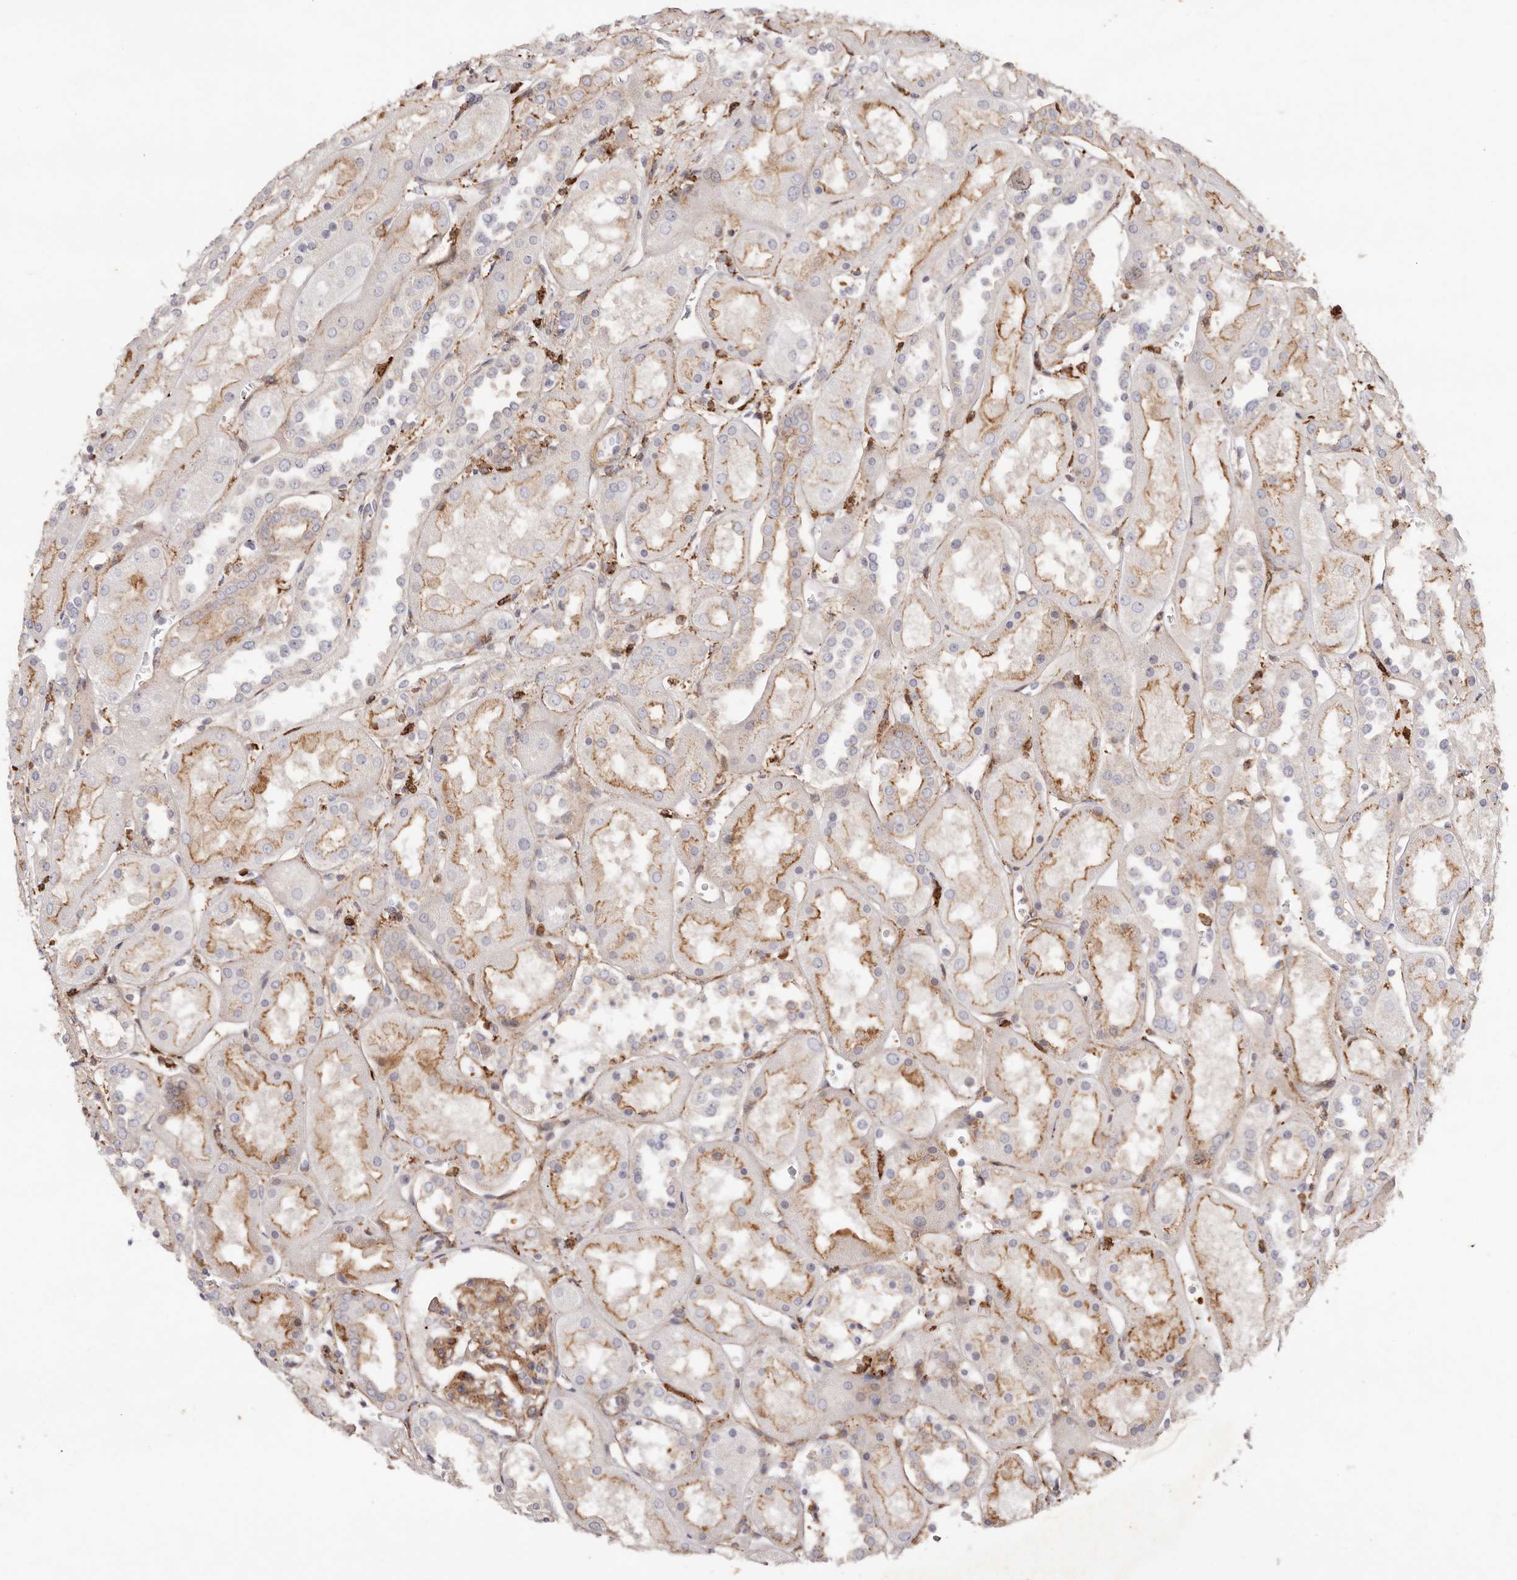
{"staining": {"intensity": "moderate", "quantity": ">75%", "location": "cytoplasmic/membranous"}, "tissue": "kidney", "cell_type": "Cells in glomeruli", "image_type": "normal", "snomed": [{"axis": "morphology", "description": "Normal tissue, NOS"}, {"axis": "topography", "description": "Kidney"}], "caption": "Brown immunohistochemical staining in normal human kidney exhibits moderate cytoplasmic/membranous expression in about >75% of cells in glomeruli. The protein of interest is stained brown, and the nuclei are stained in blue (DAB (3,3'-diaminobenzidine) IHC with brightfield microscopy, high magnification).", "gene": "PTPN22", "patient": {"sex": "male", "age": 70}}